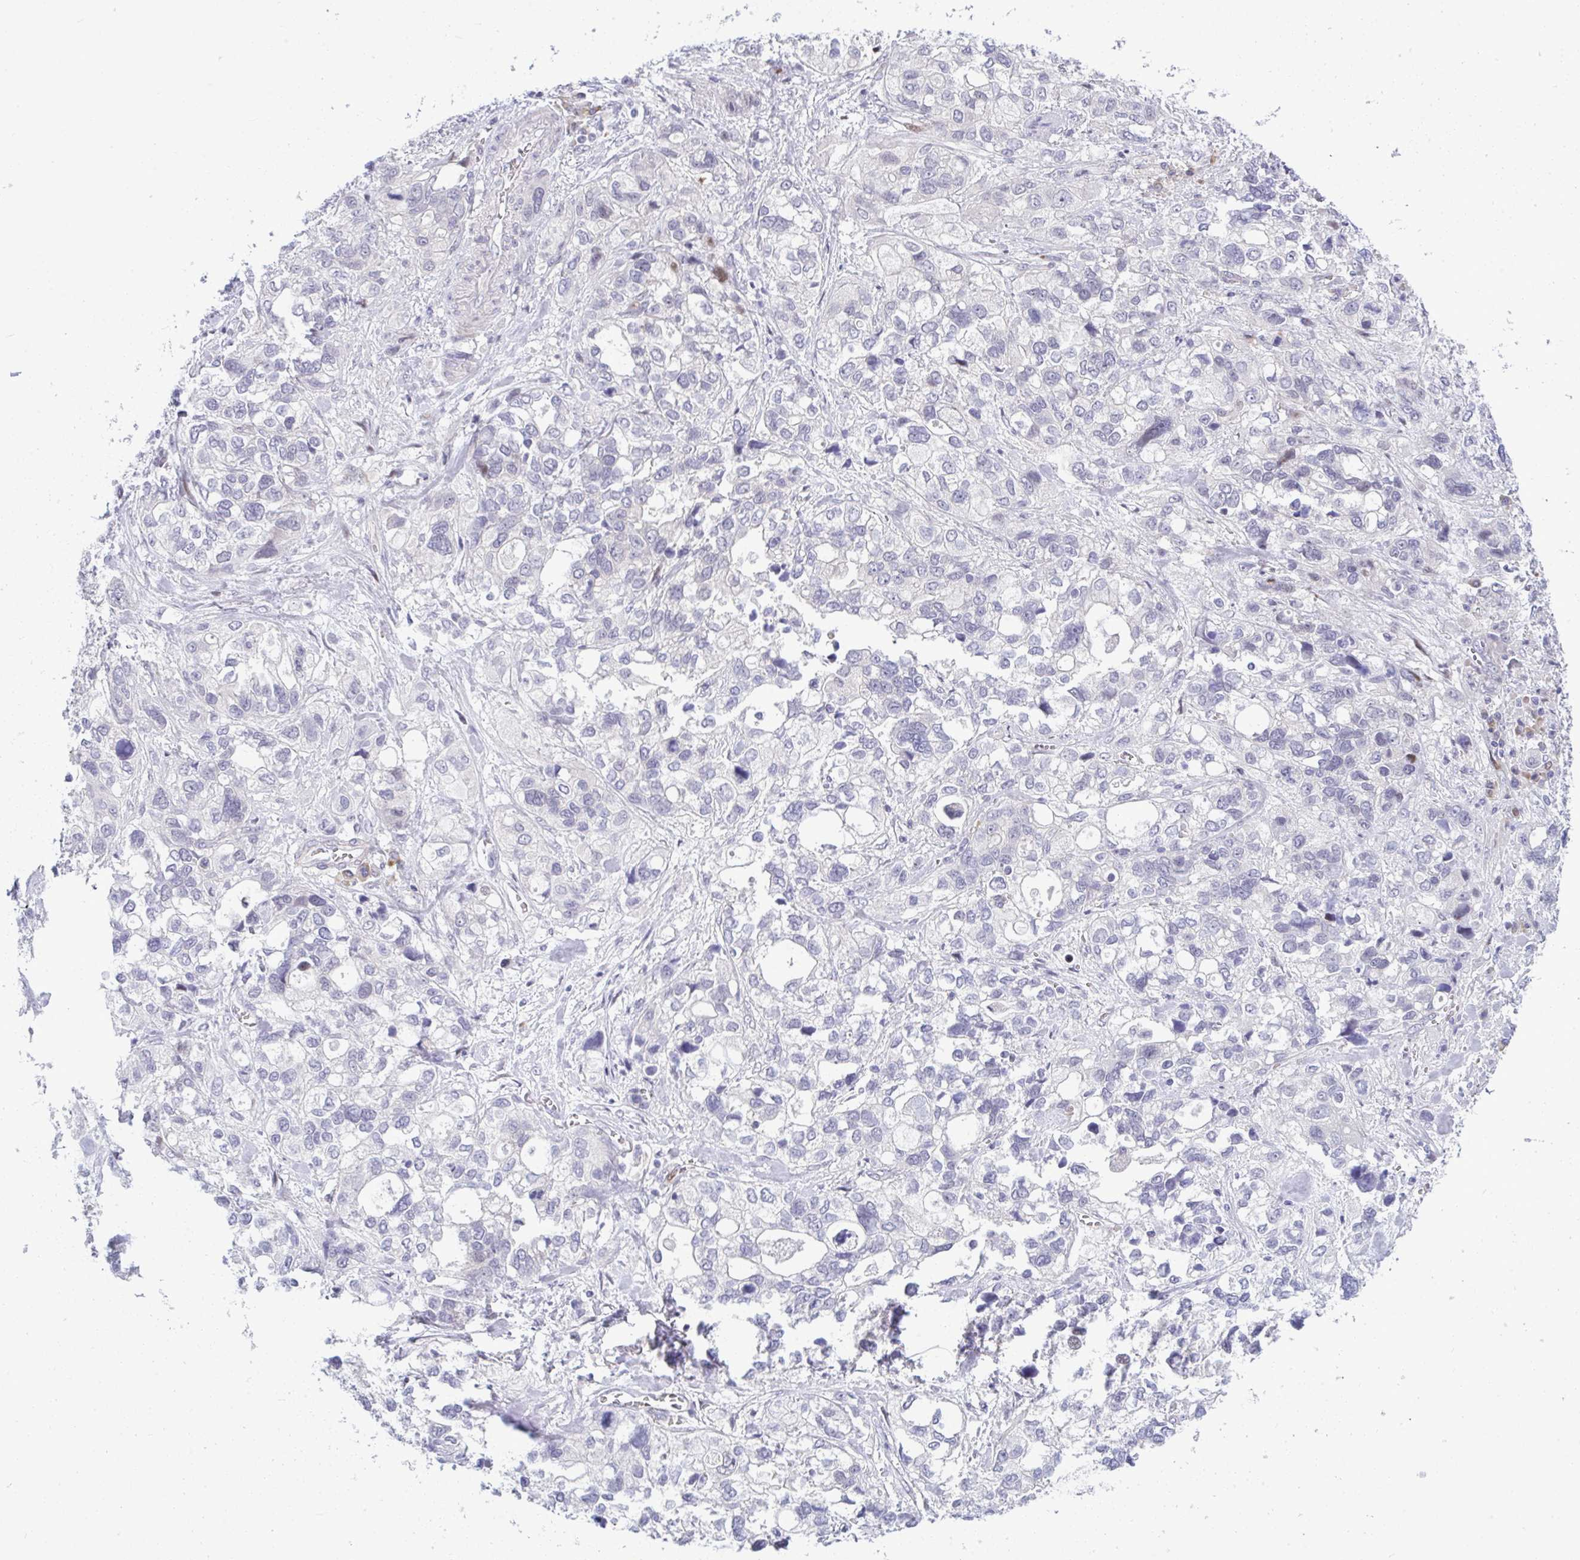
{"staining": {"intensity": "negative", "quantity": "none", "location": "none"}, "tissue": "stomach cancer", "cell_type": "Tumor cells", "image_type": "cancer", "snomed": [{"axis": "morphology", "description": "Adenocarcinoma, NOS"}, {"axis": "topography", "description": "Stomach, upper"}], "caption": "Immunohistochemistry (IHC) histopathology image of neoplastic tissue: human stomach cancer stained with DAB (3,3'-diaminobenzidine) reveals no significant protein positivity in tumor cells.", "gene": "TAB1", "patient": {"sex": "female", "age": 81}}